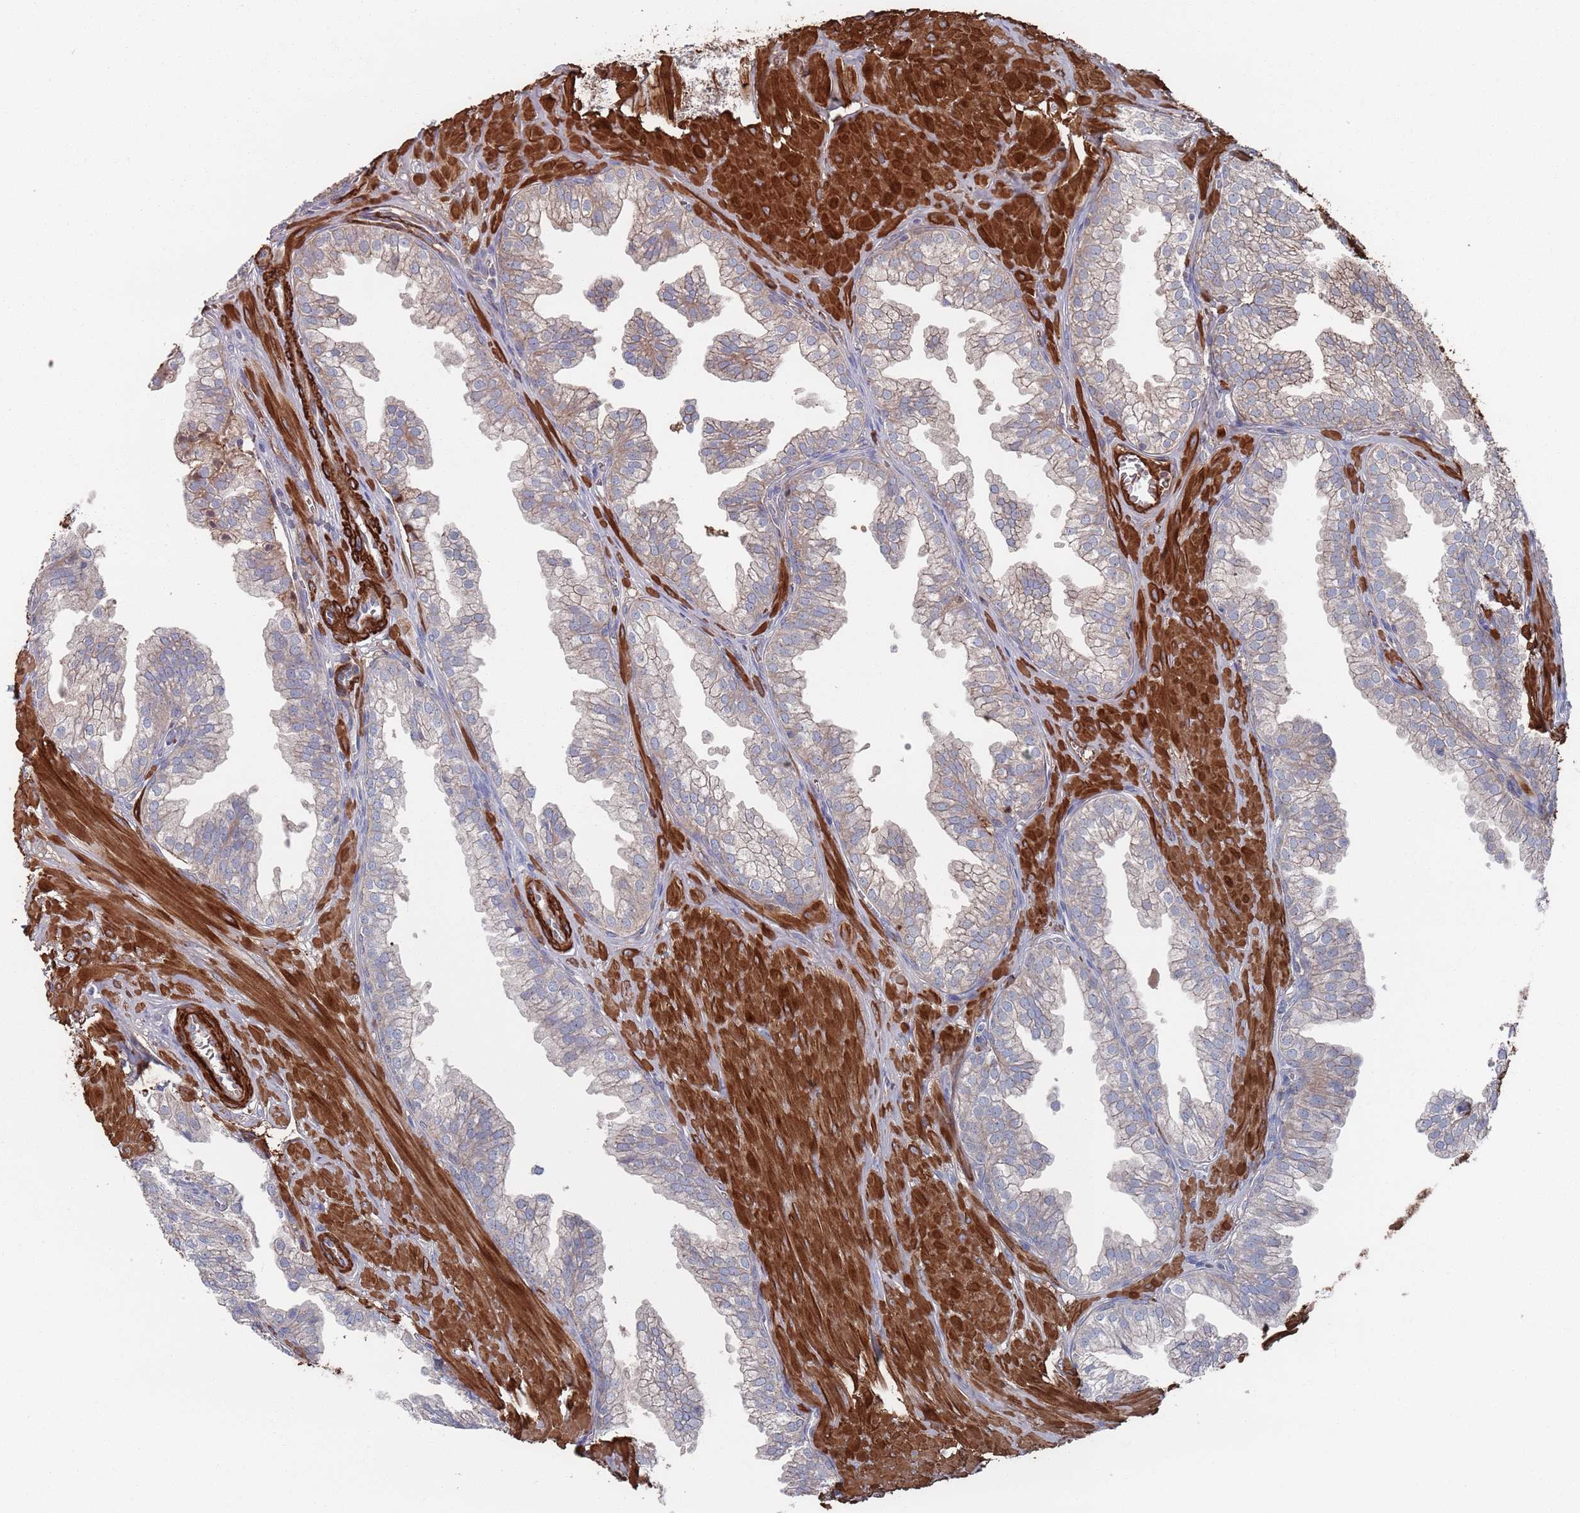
{"staining": {"intensity": "weak", "quantity": ">75%", "location": "cytoplasmic/membranous"}, "tissue": "prostate", "cell_type": "Glandular cells", "image_type": "normal", "snomed": [{"axis": "morphology", "description": "Normal tissue, NOS"}, {"axis": "topography", "description": "Prostate"}, {"axis": "topography", "description": "Peripheral nerve tissue"}], "caption": "Immunohistochemistry (IHC) (DAB) staining of normal human prostate displays weak cytoplasmic/membranous protein expression in approximately >75% of glandular cells. Using DAB (brown) and hematoxylin (blue) stains, captured at high magnification using brightfield microscopy.", "gene": "PLEKHA4", "patient": {"sex": "male", "age": 55}}